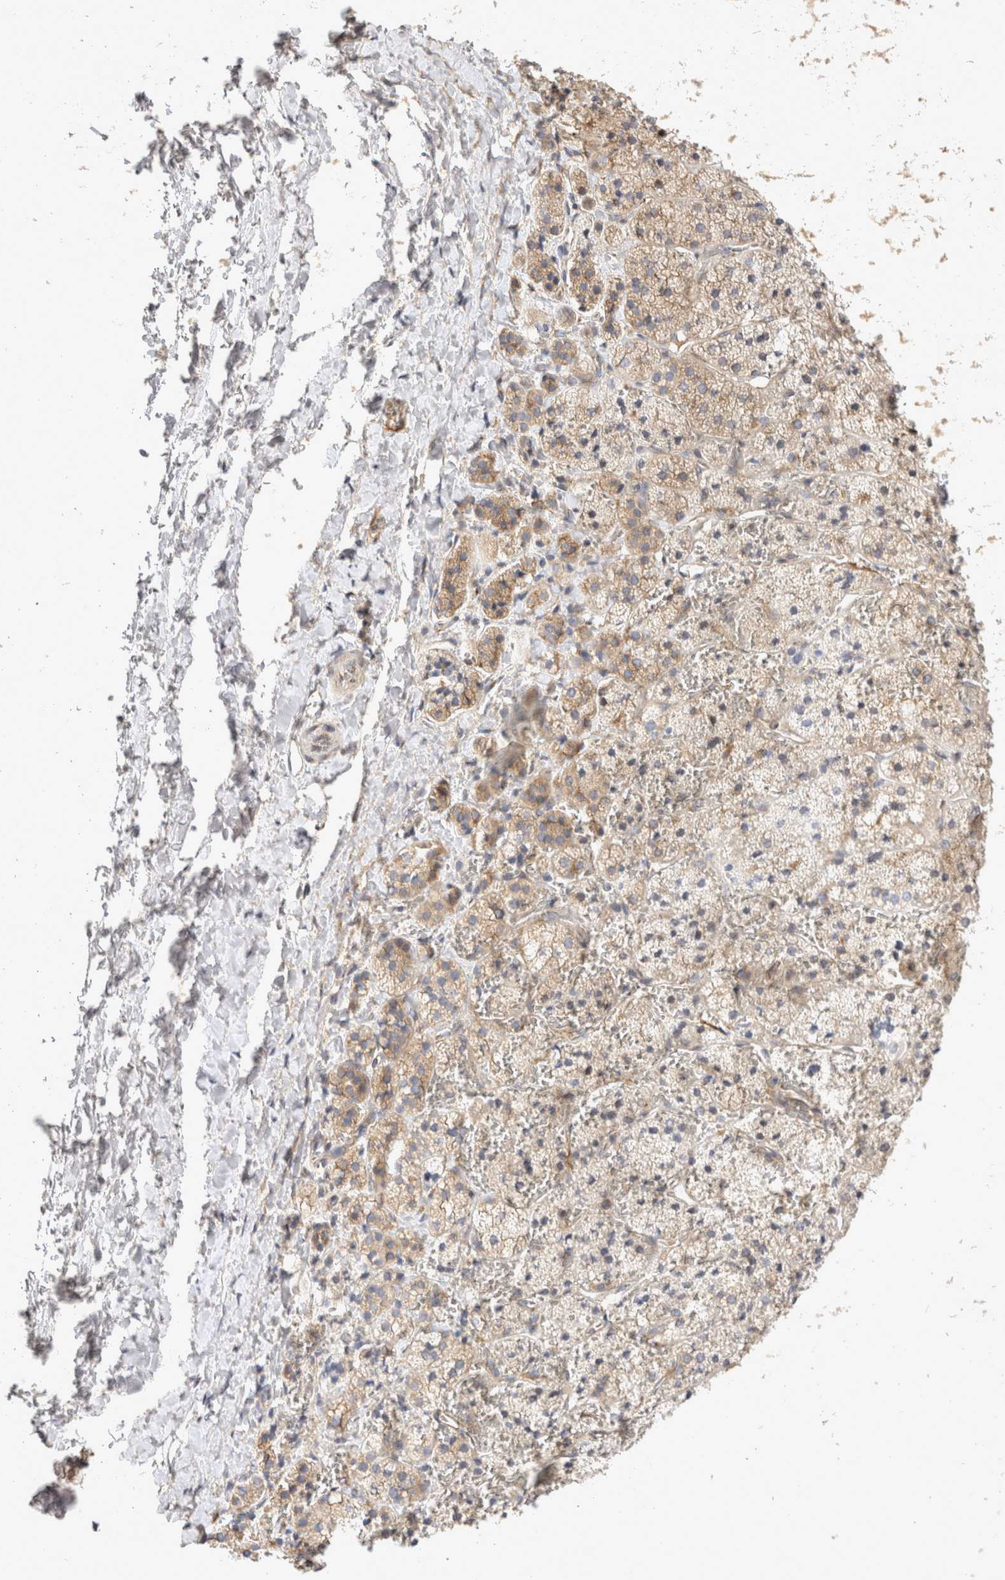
{"staining": {"intensity": "weak", "quantity": ">75%", "location": "cytoplasmic/membranous"}, "tissue": "adrenal gland", "cell_type": "Glandular cells", "image_type": "normal", "snomed": [{"axis": "morphology", "description": "Normal tissue, NOS"}, {"axis": "topography", "description": "Adrenal gland"}], "caption": "Protein staining of normal adrenal gland shows weak cytoplasmic/membranous expression in approximately >75% of glandular cells. The protein of interest is stained brown, and the nuclei are stained in blue (DAB (3,3'-diaminobenzidine) IHC with brightfield microscopy, high magnification).", "gene": "EIF4G3", "patient": {"sex": "female", "age": 44}}